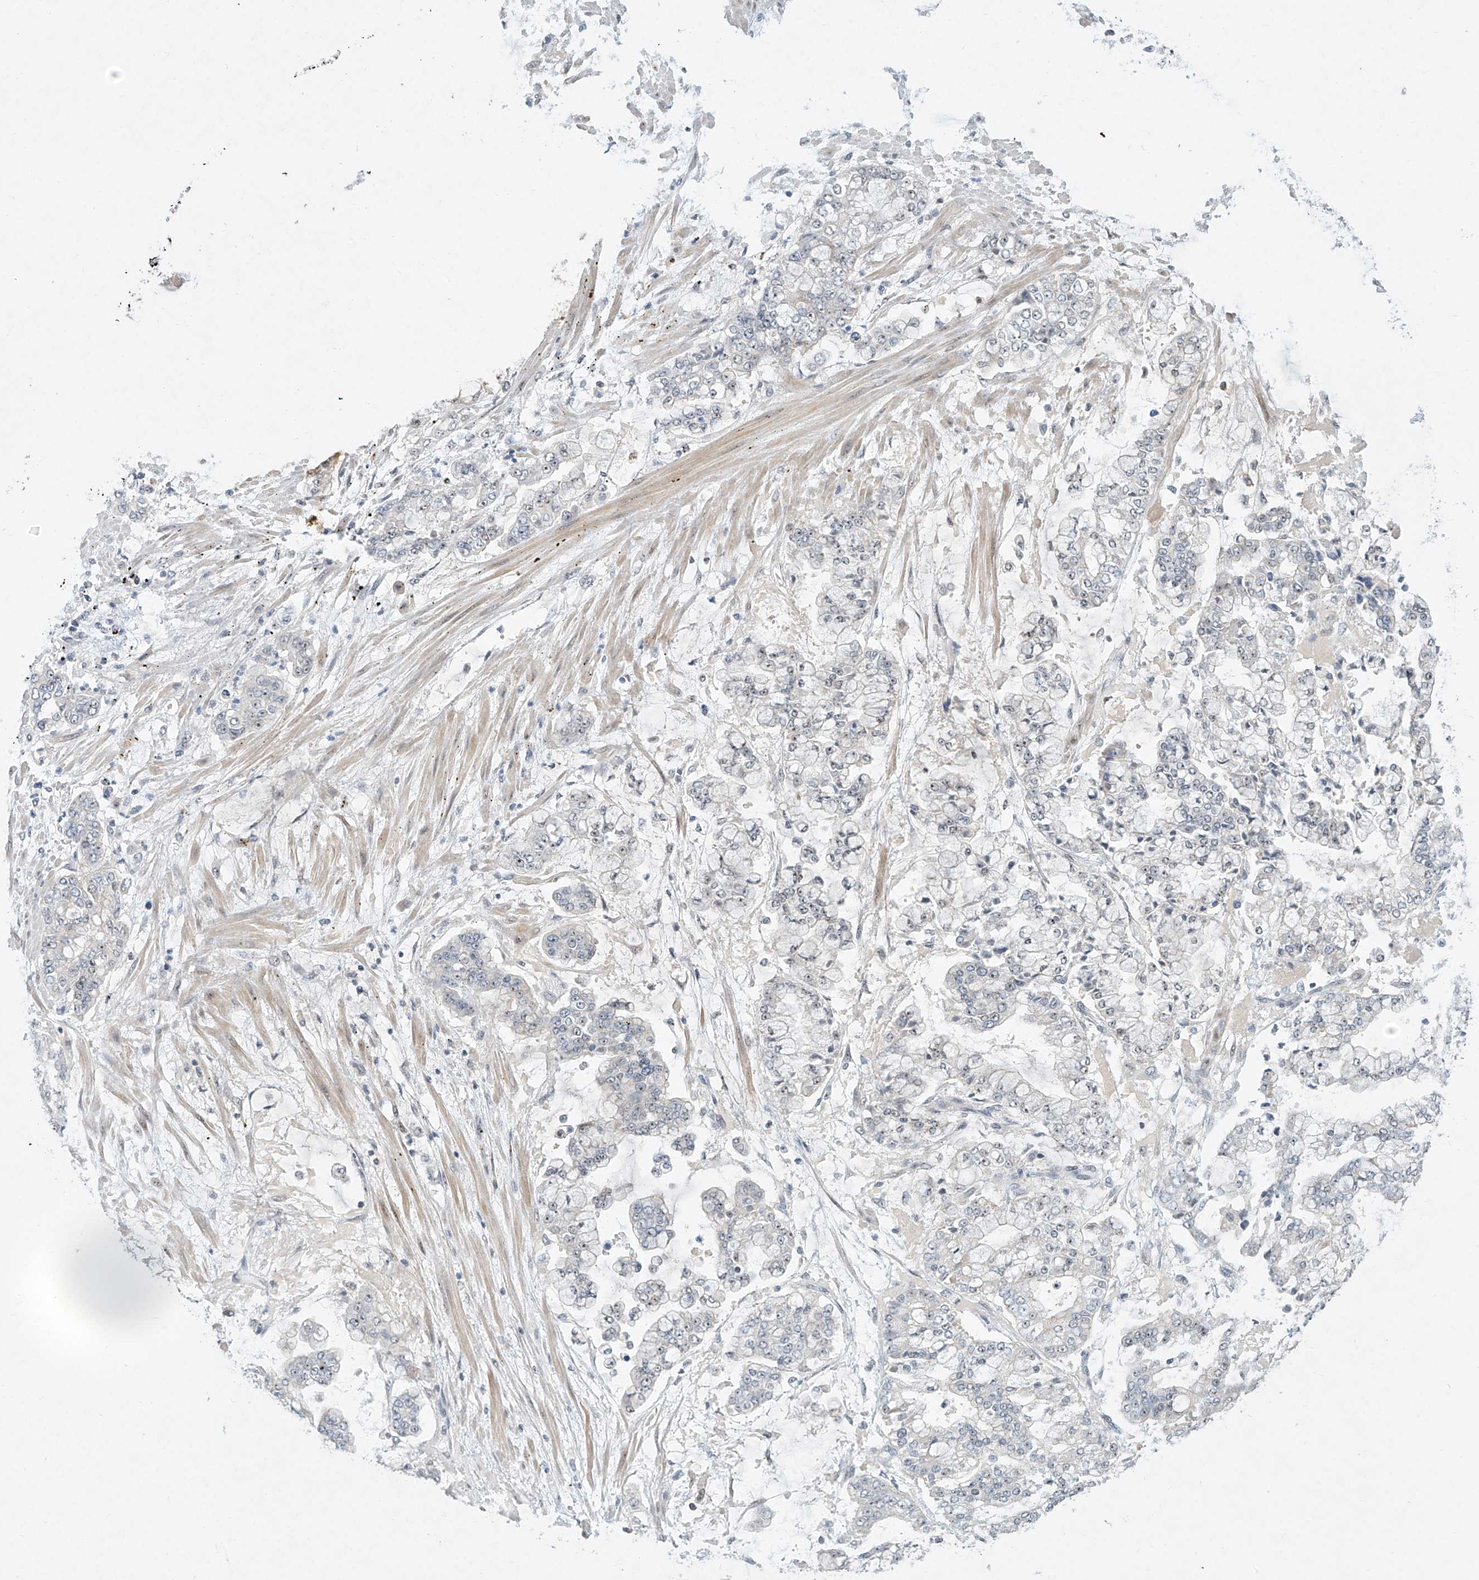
{"staining": {"intensity": "negative", "quantity": "none", "location": "none"}, "tissue": "stomach cancer", "cell_type": "Tumor cells", "image_type": "cancer", "snomed": [{"axis": "morphology", "description": "Normal tissue, NOS"}, {"axis": "morphology", "description": "Adenocarcinoma, NOS"}, {"axis": "topography", "description": "Stomach, upper"}, {"axis": "topography", "description": "Stomach"}], "caption": "IHC of stomach cancer (adenocarcinoma) exhibits no positivity in tumor cells.", "gene": "TASP1", "patient": {"sex": "male", "age": 76}}